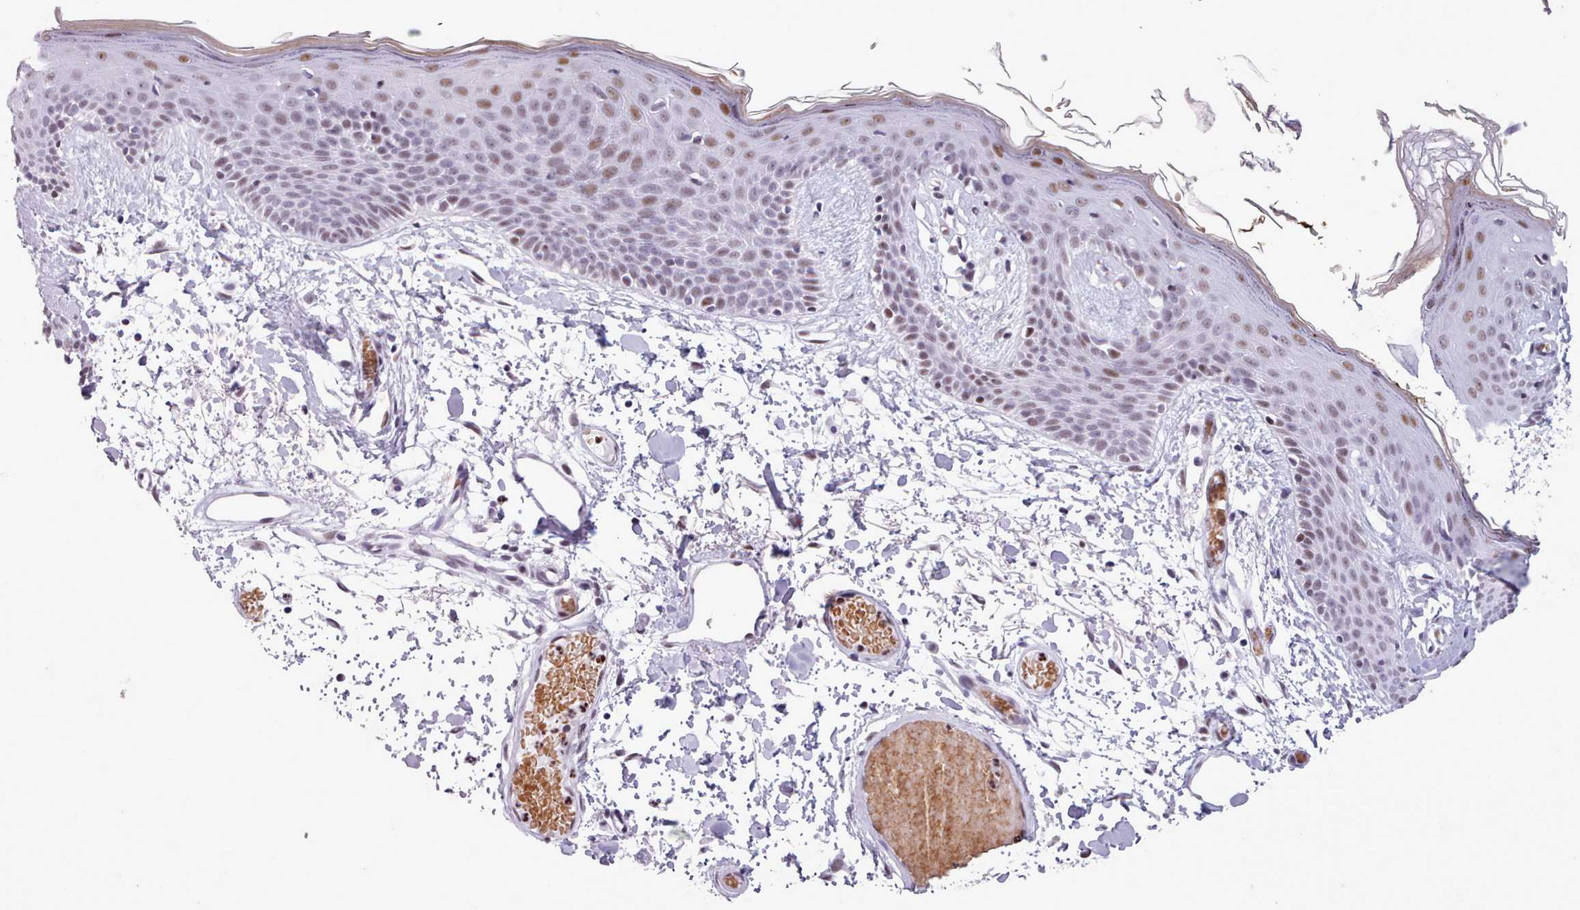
{"staining": {"intensity": "moderate", "quantity": ">75%", "location": "nuclear"}, "tissue": "skin", "cell_type": "Fibroblasts", "image_type": "normal", "snomed": [{"axis": "morphology", "description": "Normal tissue, NOS"}, {"axis": "topography", "description": "Skin"}], "caption": "Protein expression analysis of normal human skin reveals moderate nuclear expression in approximately >75% of fibroblasts. (IHC, brightfield microscopy, high magnification).", "gene": "SRSF4", "patient": {"sex": "male", "age": 79}}